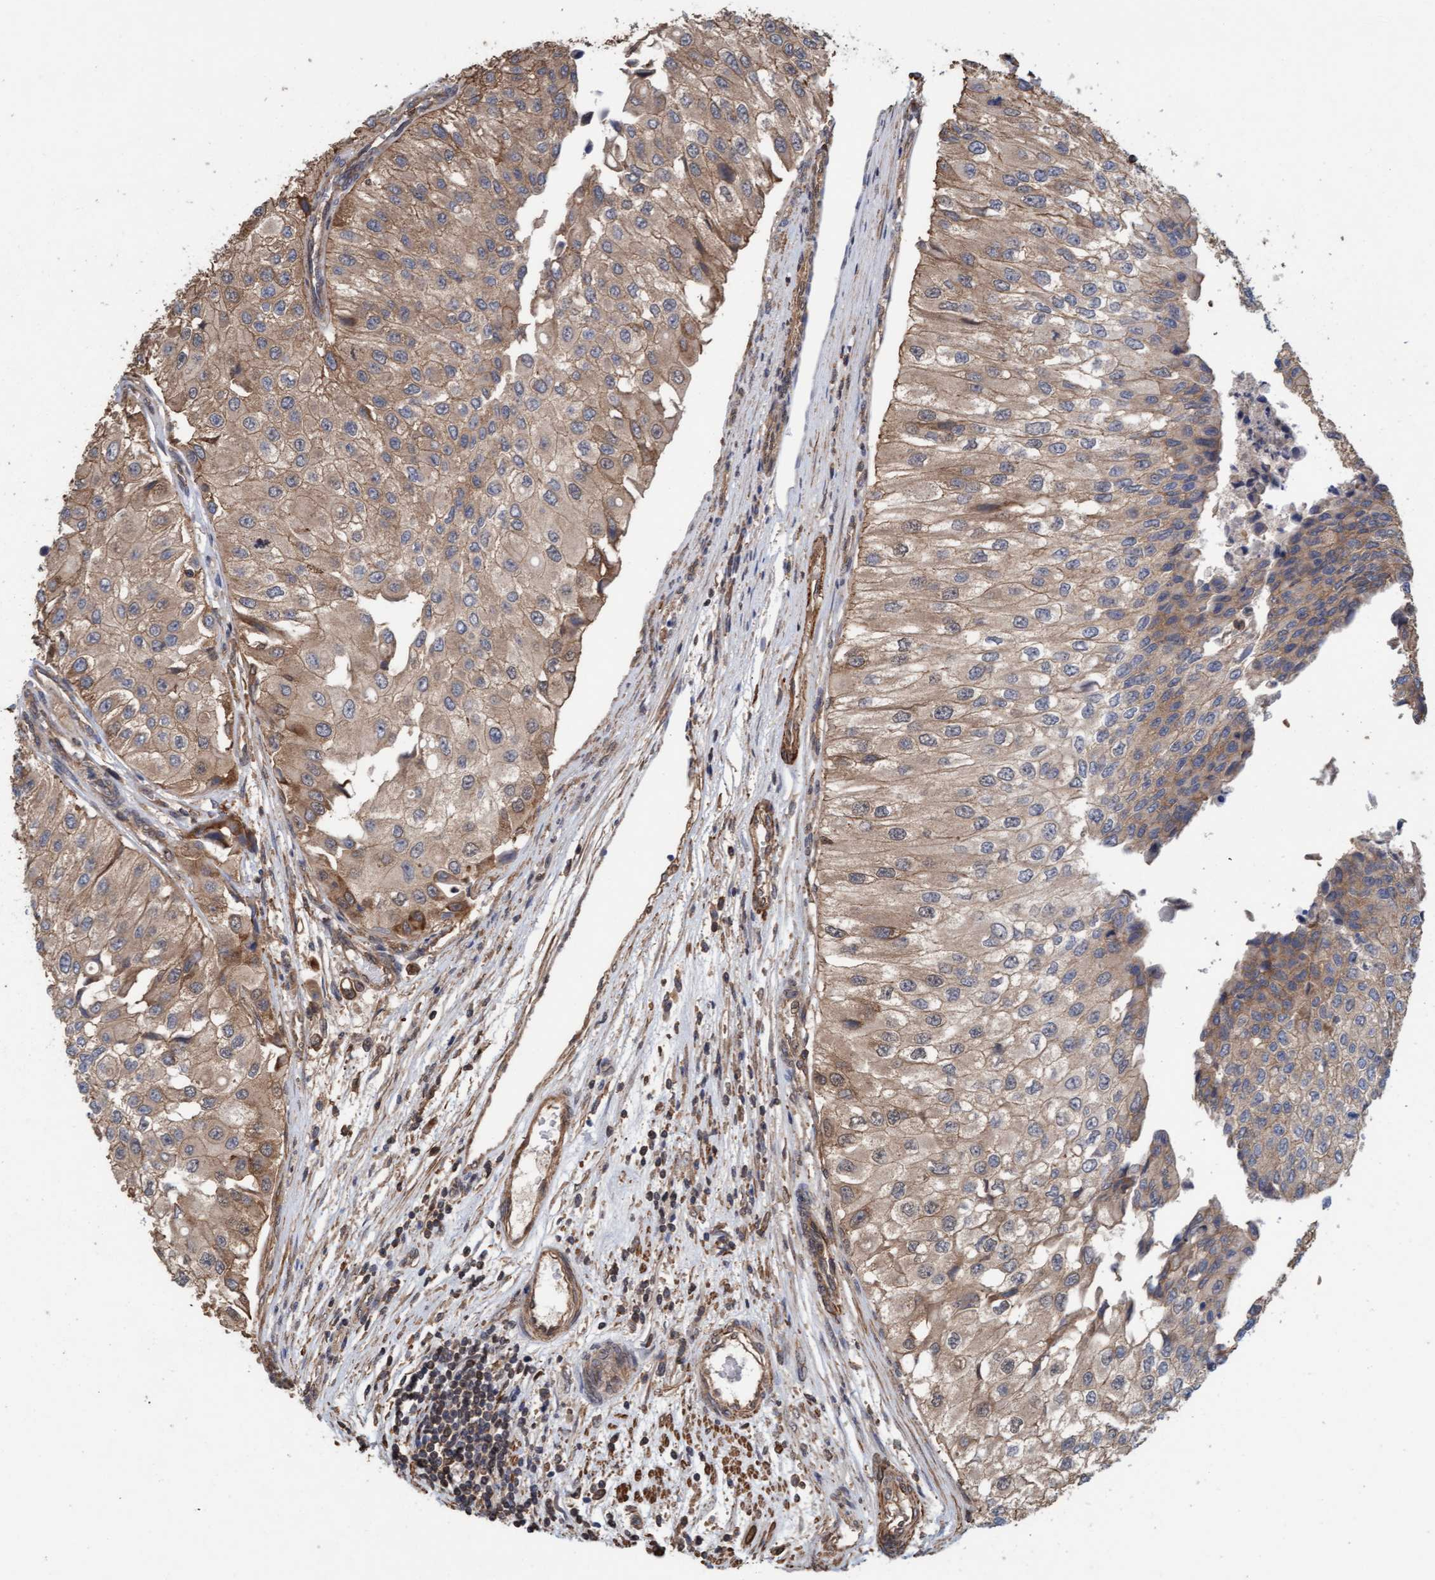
{"staining": {"intensity": "weak", "quantity": ">75%", "location": "cytoplasmic/membranous"}, "tissue": "urothelial cancer", "cell_type": "Tumor cells", "image_type": "cancer", "snomed": [{"axis": "morphology", "description": "Urothelial carcinoma, High grade"}, {"axis": "topography", "description": "Kidney"}, {"axis": "topography", "description": "Urinary bladder"}], "caption": "Immunohistochemistry (IHC) staining of urothelial carcinoma (high-grade), which exhibits low levels of weak cytoplasmic/membranous expression in approximately >75% of tumor cells indicating weak cytoplasmic/membranous protein expression. The staining was performed using DAB (brown) for protein detection and nuclei were counterstained in hematoxylin (blue).", "gene": "FXR2", "patient": {"sex": "male", "age": 77}}